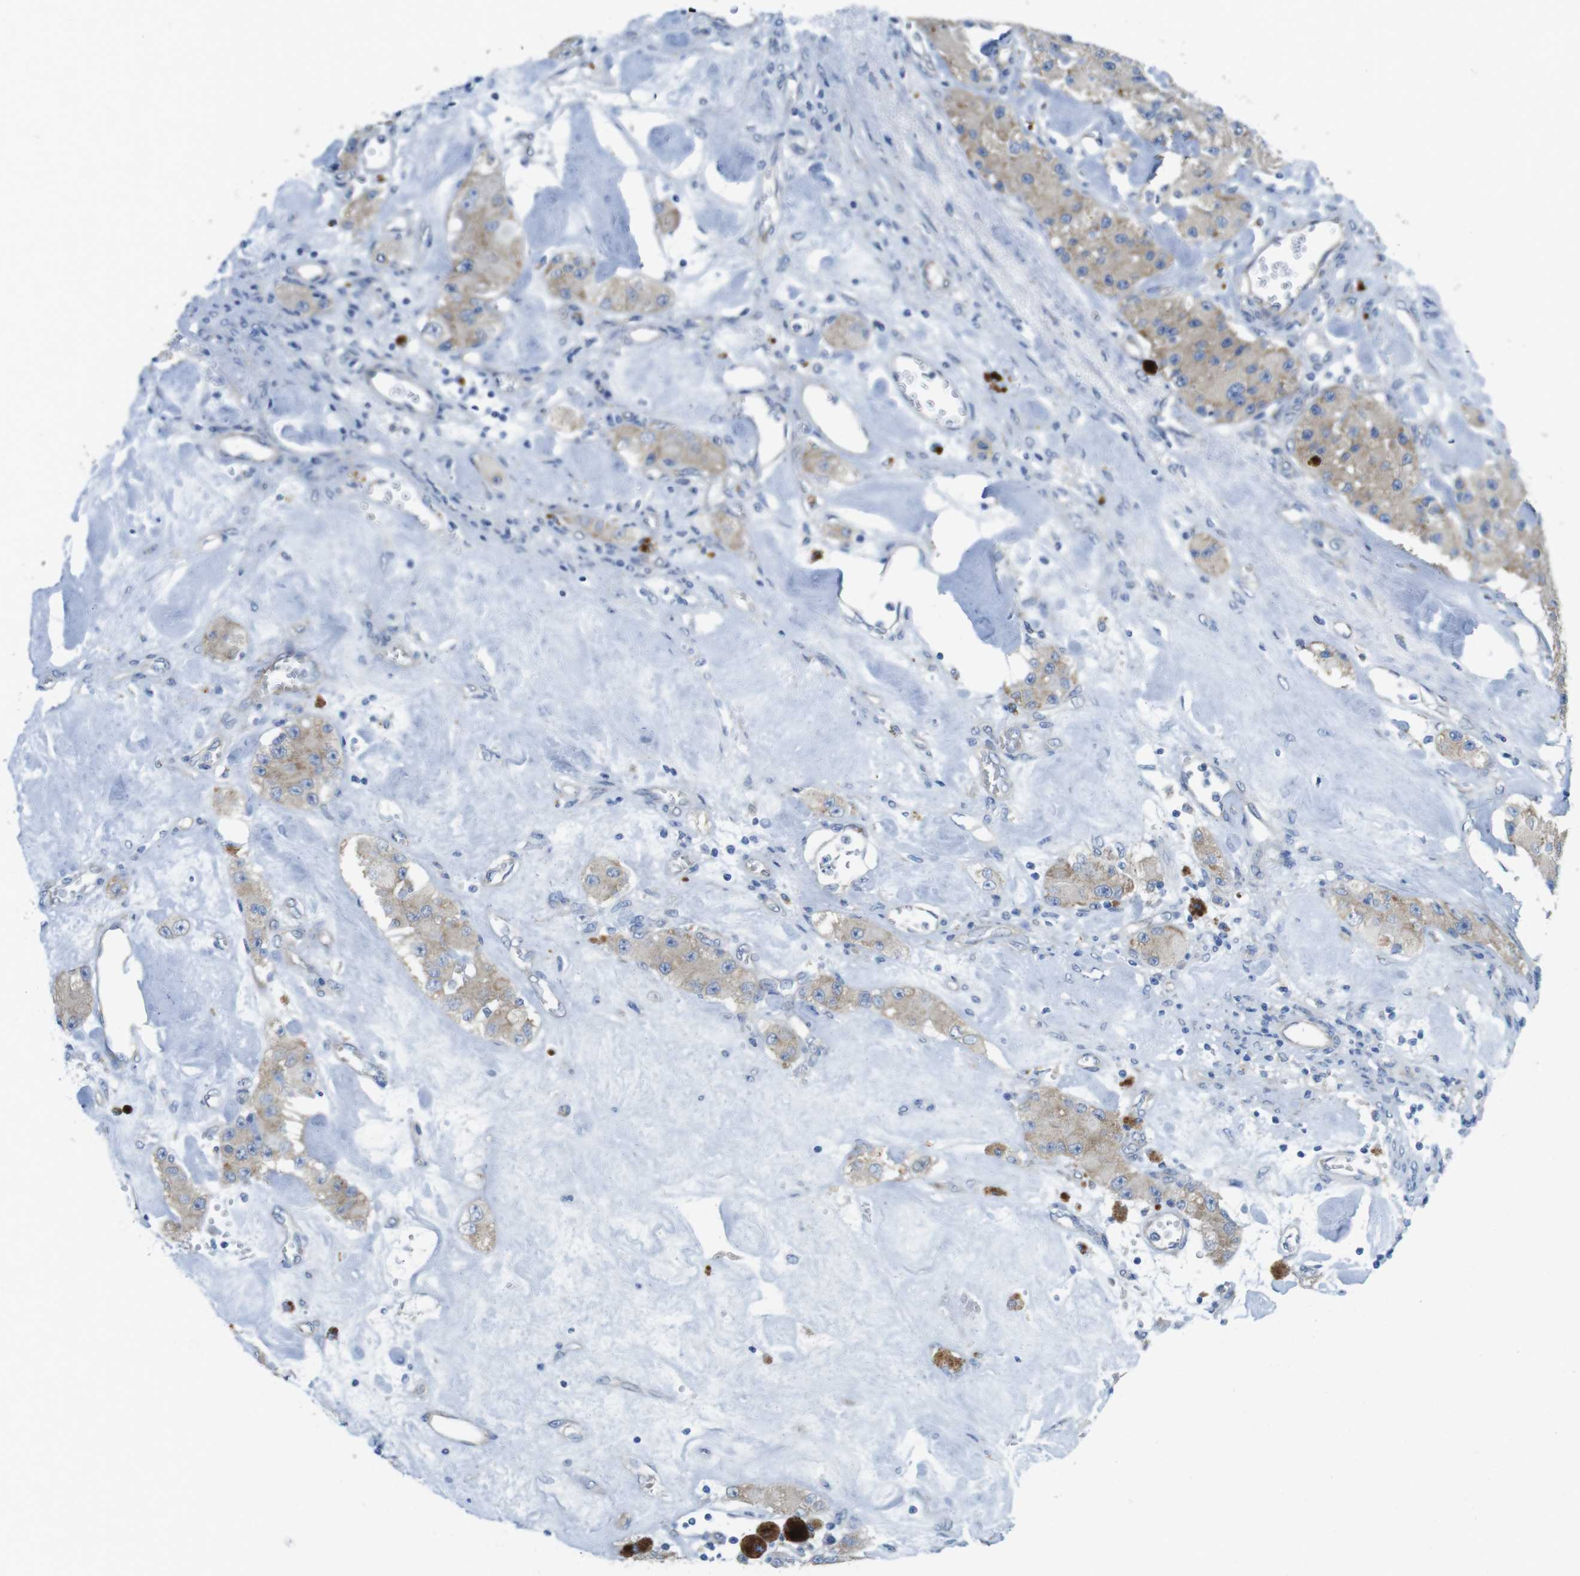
{"staining": {"intensity": "weak", "quantity": ">75%", "location": "cytoplasmic/membranous"}, "tissue": "carcinoid", "cell_type": "Tumor cells", "image_type": "cancer", "snomed": [{"axis": "morphology", "description": "Carcinoid, malignant, NOS"}, {"axis": "topography", "description": "Pancreas"}], "caption": "Protein positivity by immunohistochemistry reveals weak cytoplasmic/membranous expression in approximately >75% of tumor cells in malignant carcinoid. The staining was performed using DAB to visualize the protein expression in brown, while the nuclei were stained in blue with hematoxylin (Magnification: 20x).", "gene": "TMEM234", "patient": {"sex": "male", "age": 41}}